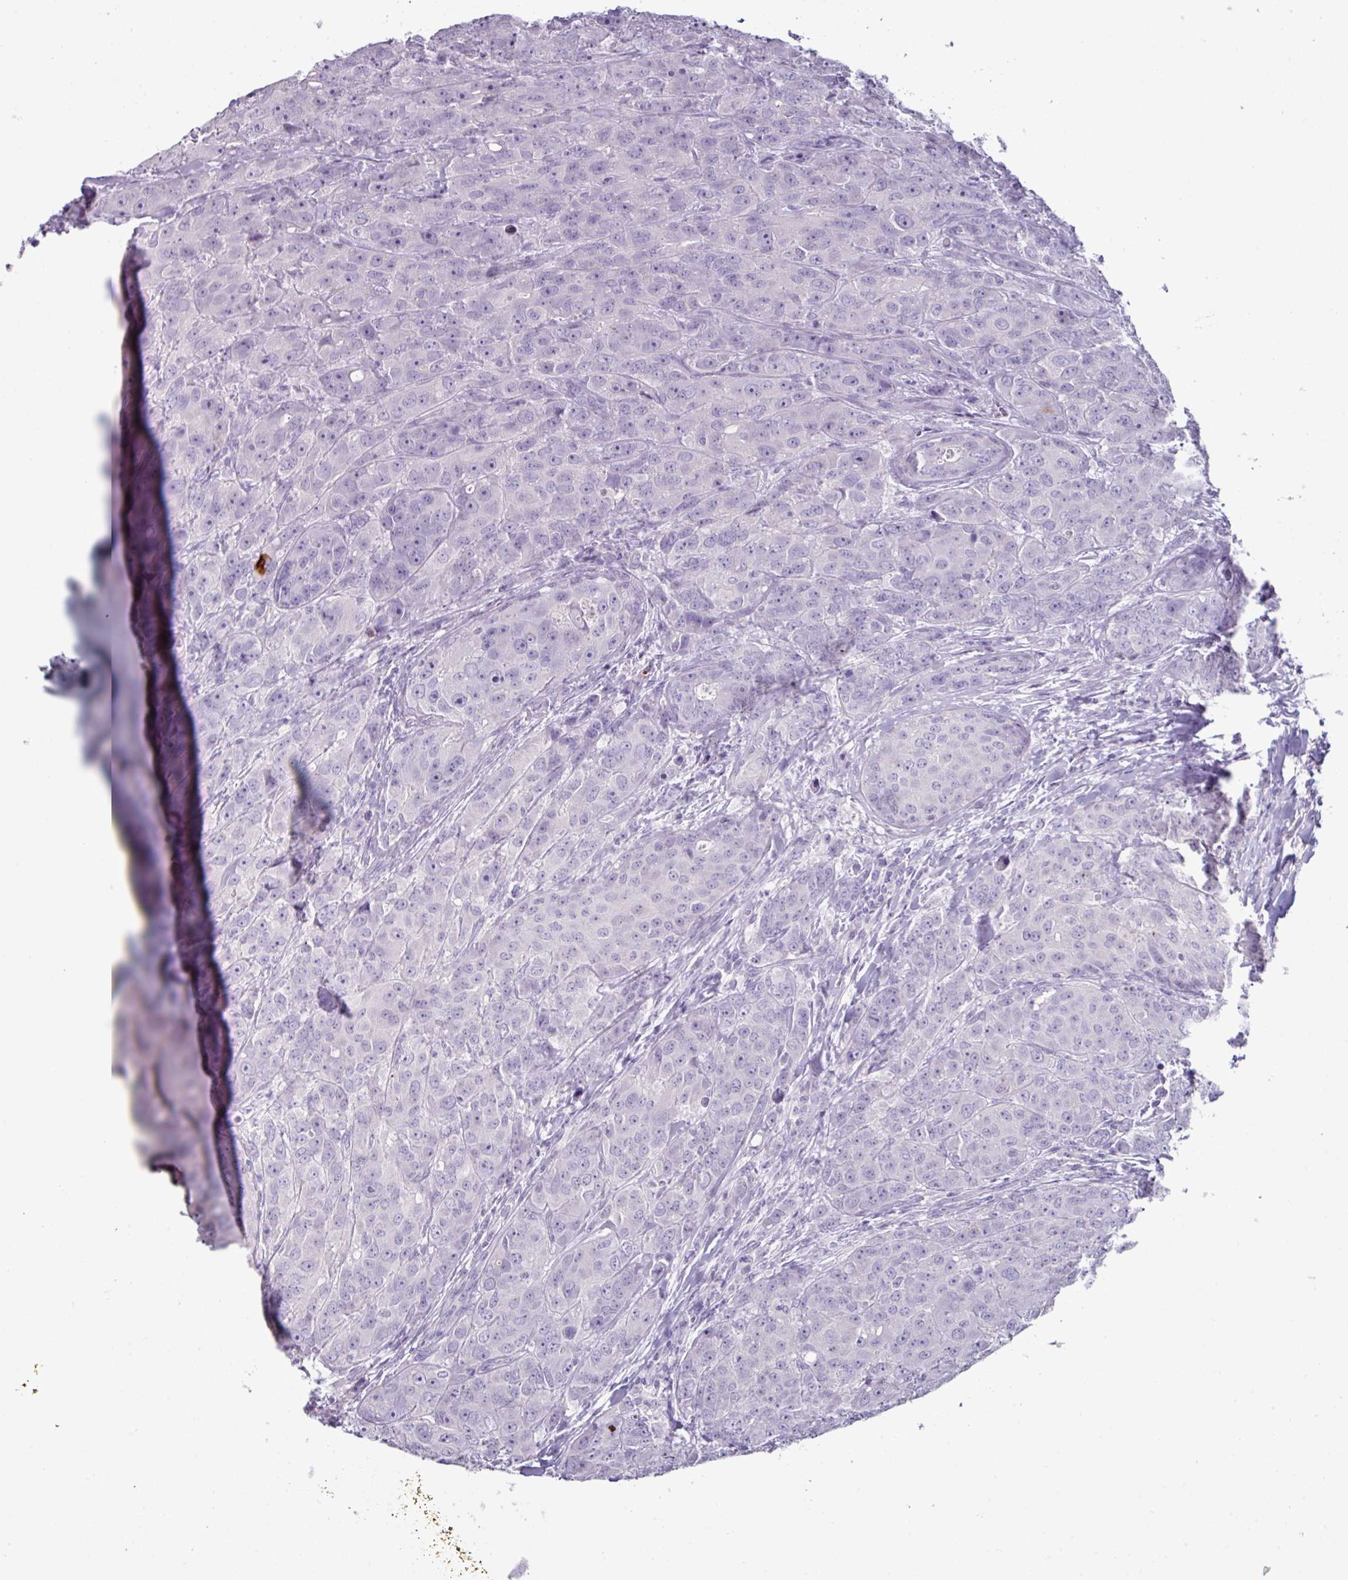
{"staining": {"intensity": "negative", "quantity": "none", "location": "none"}, "tissue": "breast cancer", "cell_type": "Tumor cells", "image_type": "cancer", "snomed": [{"axis": "morphology", "description": "Duct carcinoma"}, {"axis": "topography", "description": "Breast"}], "caption": "Immunohistochemical staining of breast intraductal carcinoma shows no significant positivity in tumor cells. Brightfield microscopy of immunohistochemistry (IHC) stained with DAB (3,3'-diaminobenzidine) (brown) and hematoxylin (blue), captured at high magnification.", "gene": "GLP2R", "patient": {"sex": "female", "age": 43}}